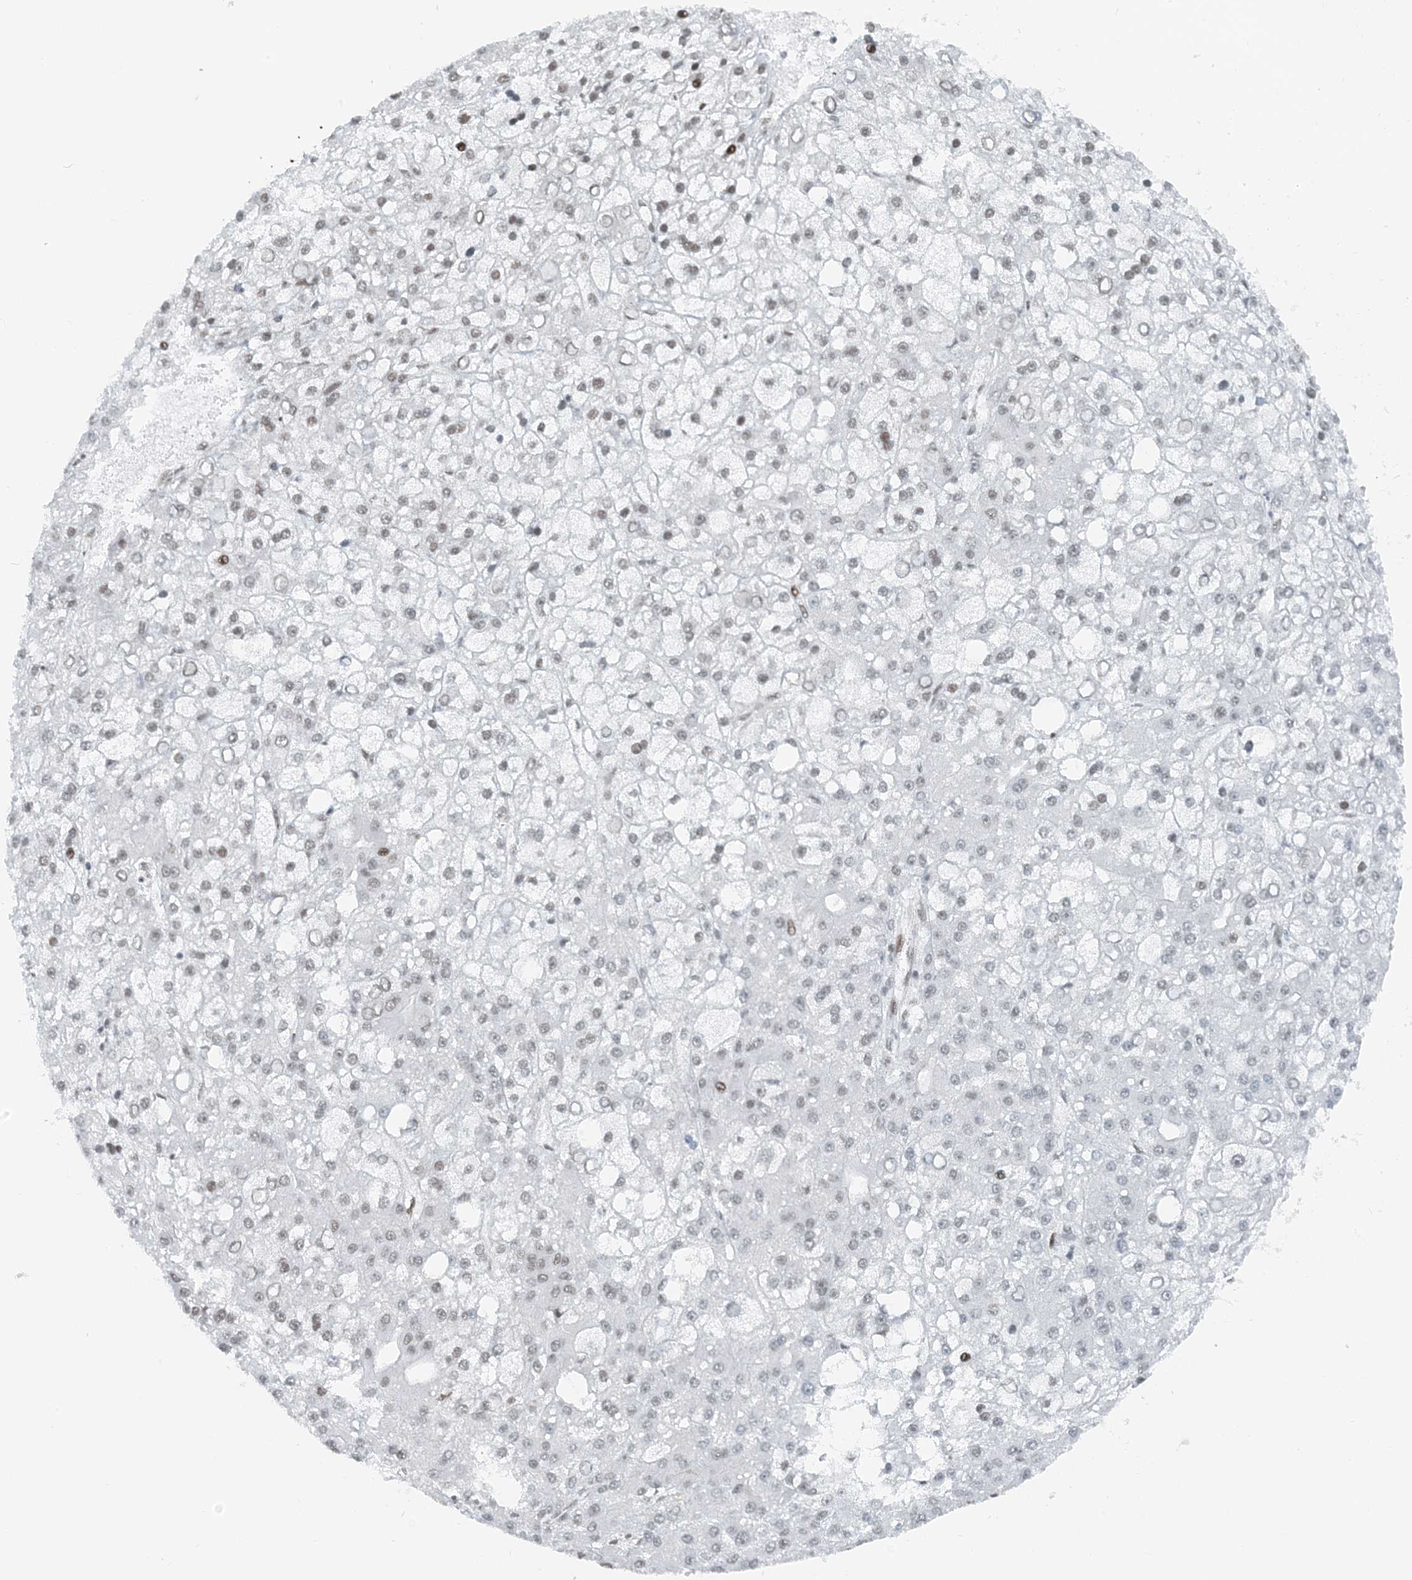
{"staining": {"intensity": "weak", "quantity": "<25%", "location": "nuclear"}, "tissue": "liver cancer", "cell_type": "Tumor cells", "image_type": "cancer", "snomed": [{"axis": "morphology", "description": "Carcinoma, Hepatocellular, NOS"}, {"axis": "topography", "description": "Liver"}], "caption": "Immunohistochemistry (IHC) of liver cancer (hepatocellular carcinoma) exhibits no positivity in tumor cells.", "gene": "ZNF500", "patient": {"sex": "male", "age": 67}}